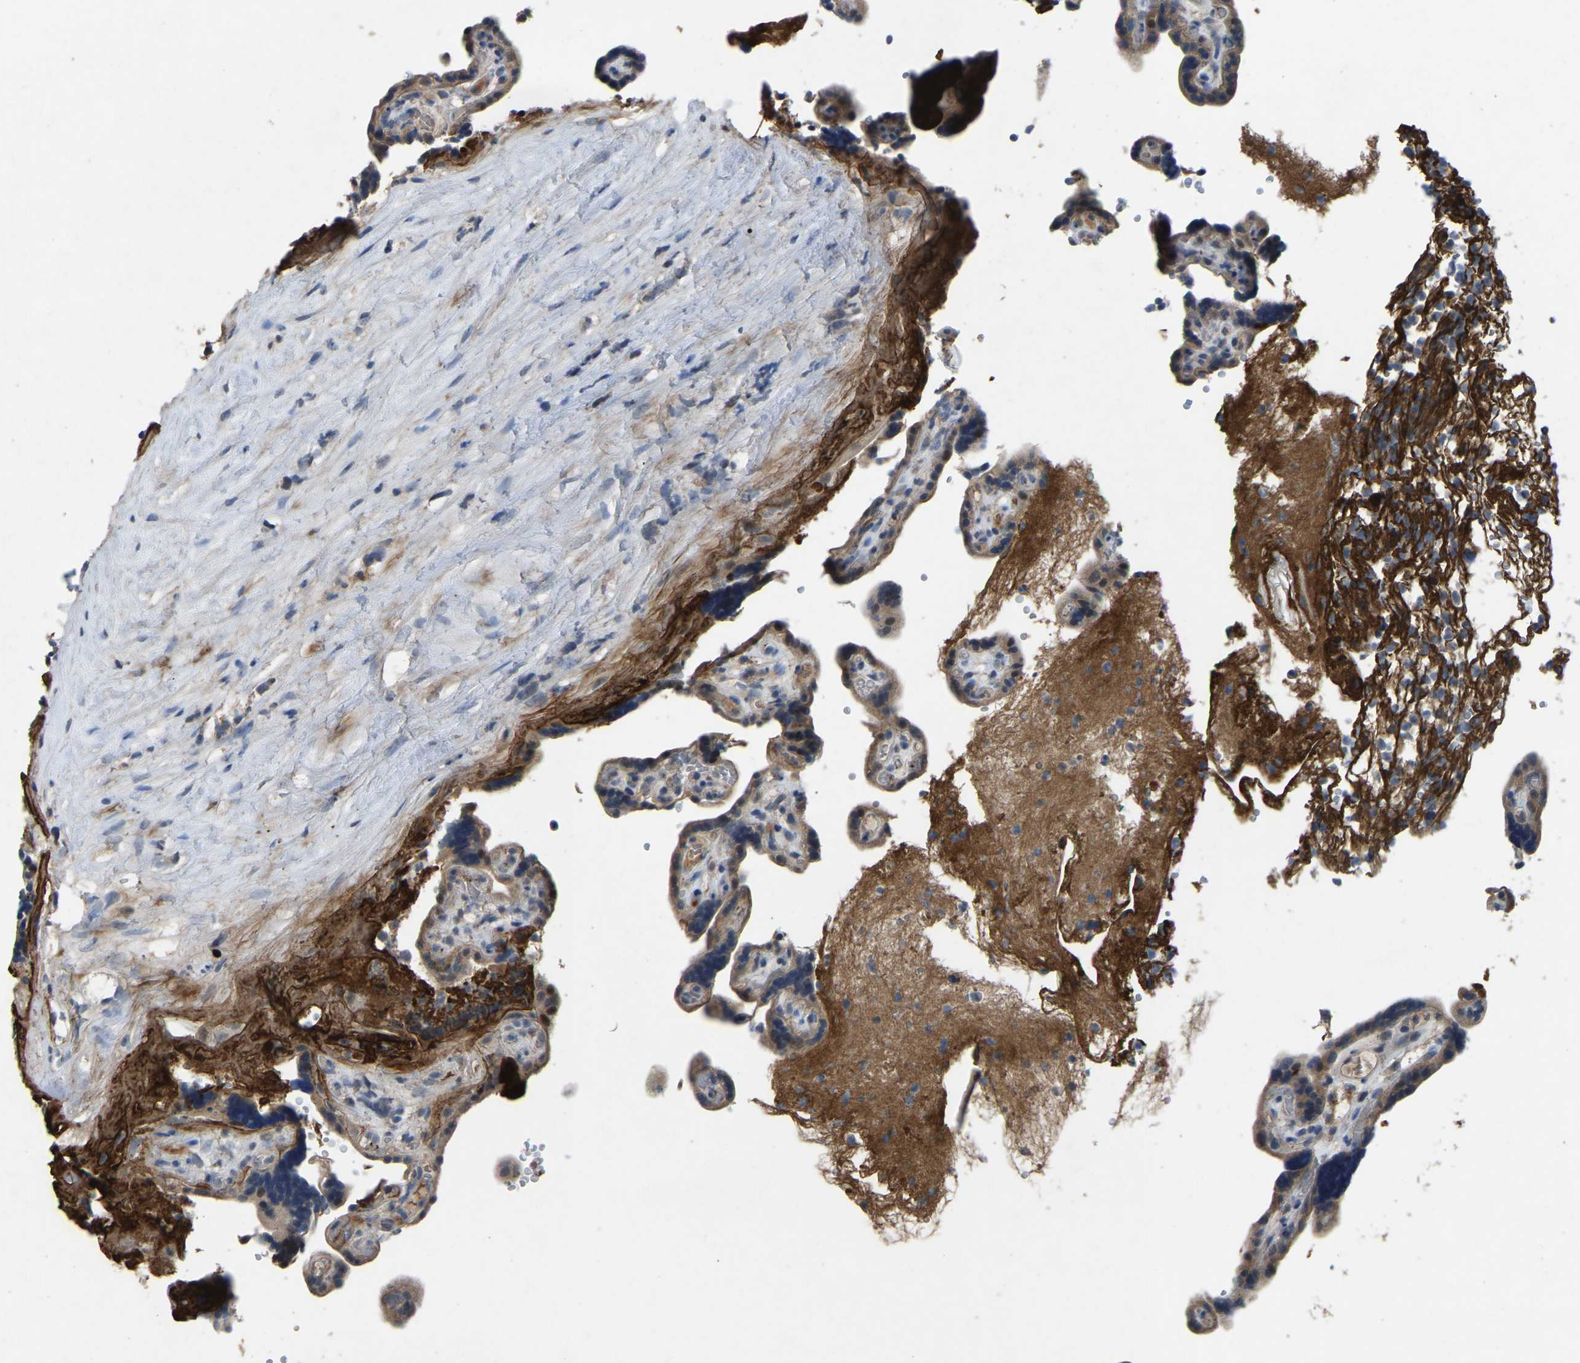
{"staining": {"intensity": "moderate", "quantity": ">75%", "location": "cytoplasmic/membranous,nuclear"}, "tissue": "placenta", "cell_type": "Decidual cells", "image_type": "normal", "snomed": [{"axis": "morphology", "description": "Normal tissue, NOS"}, {"axis": "topography", "description": "Placenta"}], "caption": "Protein expression analysis of benign human placenta reveals moderate cytoplasmic/membranous,nuclear positivity in about >75% of decidual cells.", "gene": "FHIT", "patient": {"sex": "female", "age": 30}}